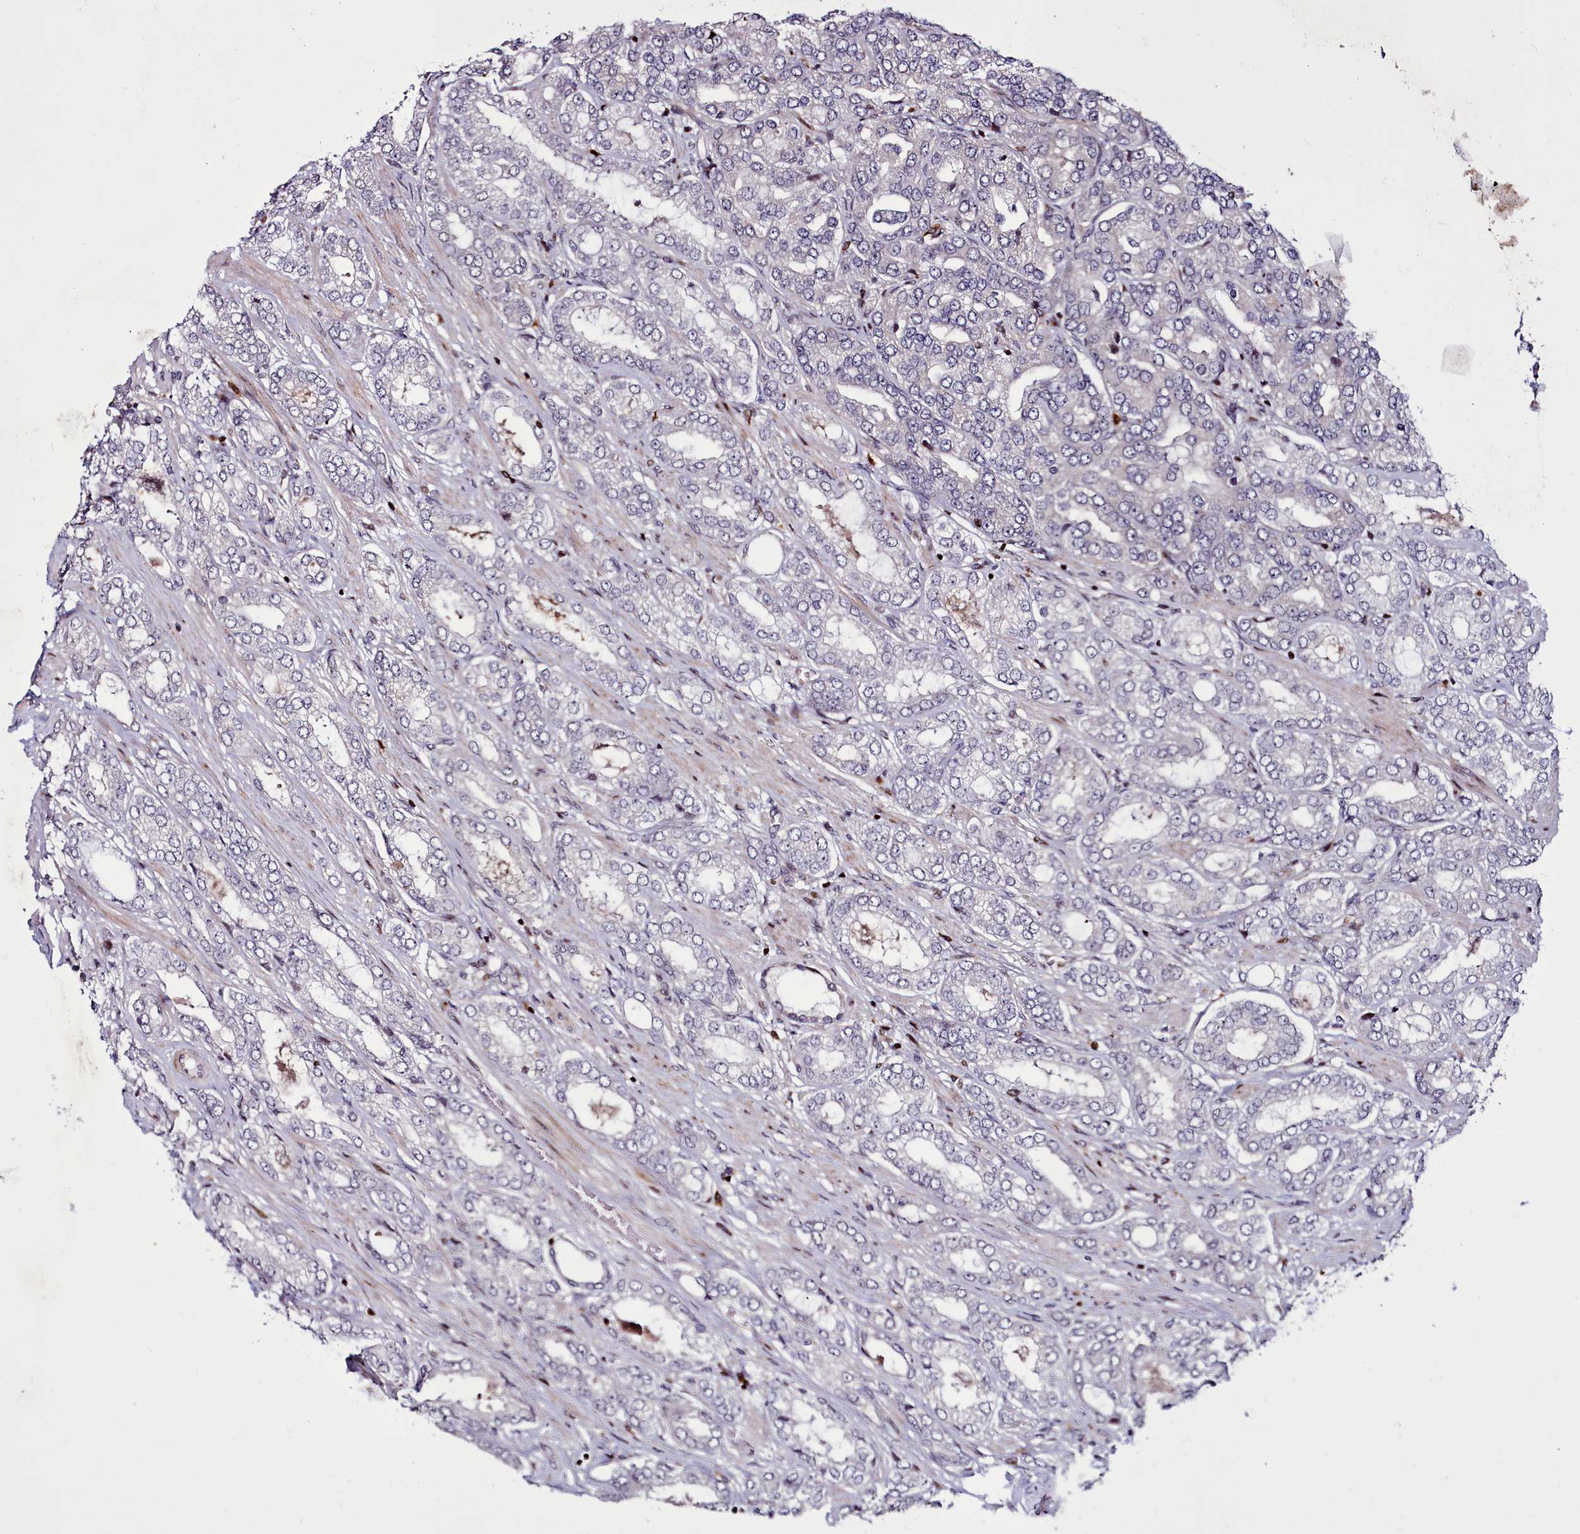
{"staining": {"intensity": "negative", "quantity": "none", "location": "none"}, "tissue": "prostate cancer", "cell_type": "Tumor cells", "image_type": "cancer", "snomed": [{"axis": "morphology", "description": "Adenocarcinoma, High grade"}, {"axis": "topography", "description": "Prostate"}], "caption": "Photomicrograph shows no protein expression in tumor cells of adenocarcinoma (high-grade) (prostate) tissue. (DAB (3,3'-diaminobenzidine) IHC visualized using brightfield microscopy, high magnification).", "gene": "WBP11", "patient": {"sex": "male", "age": 68}}